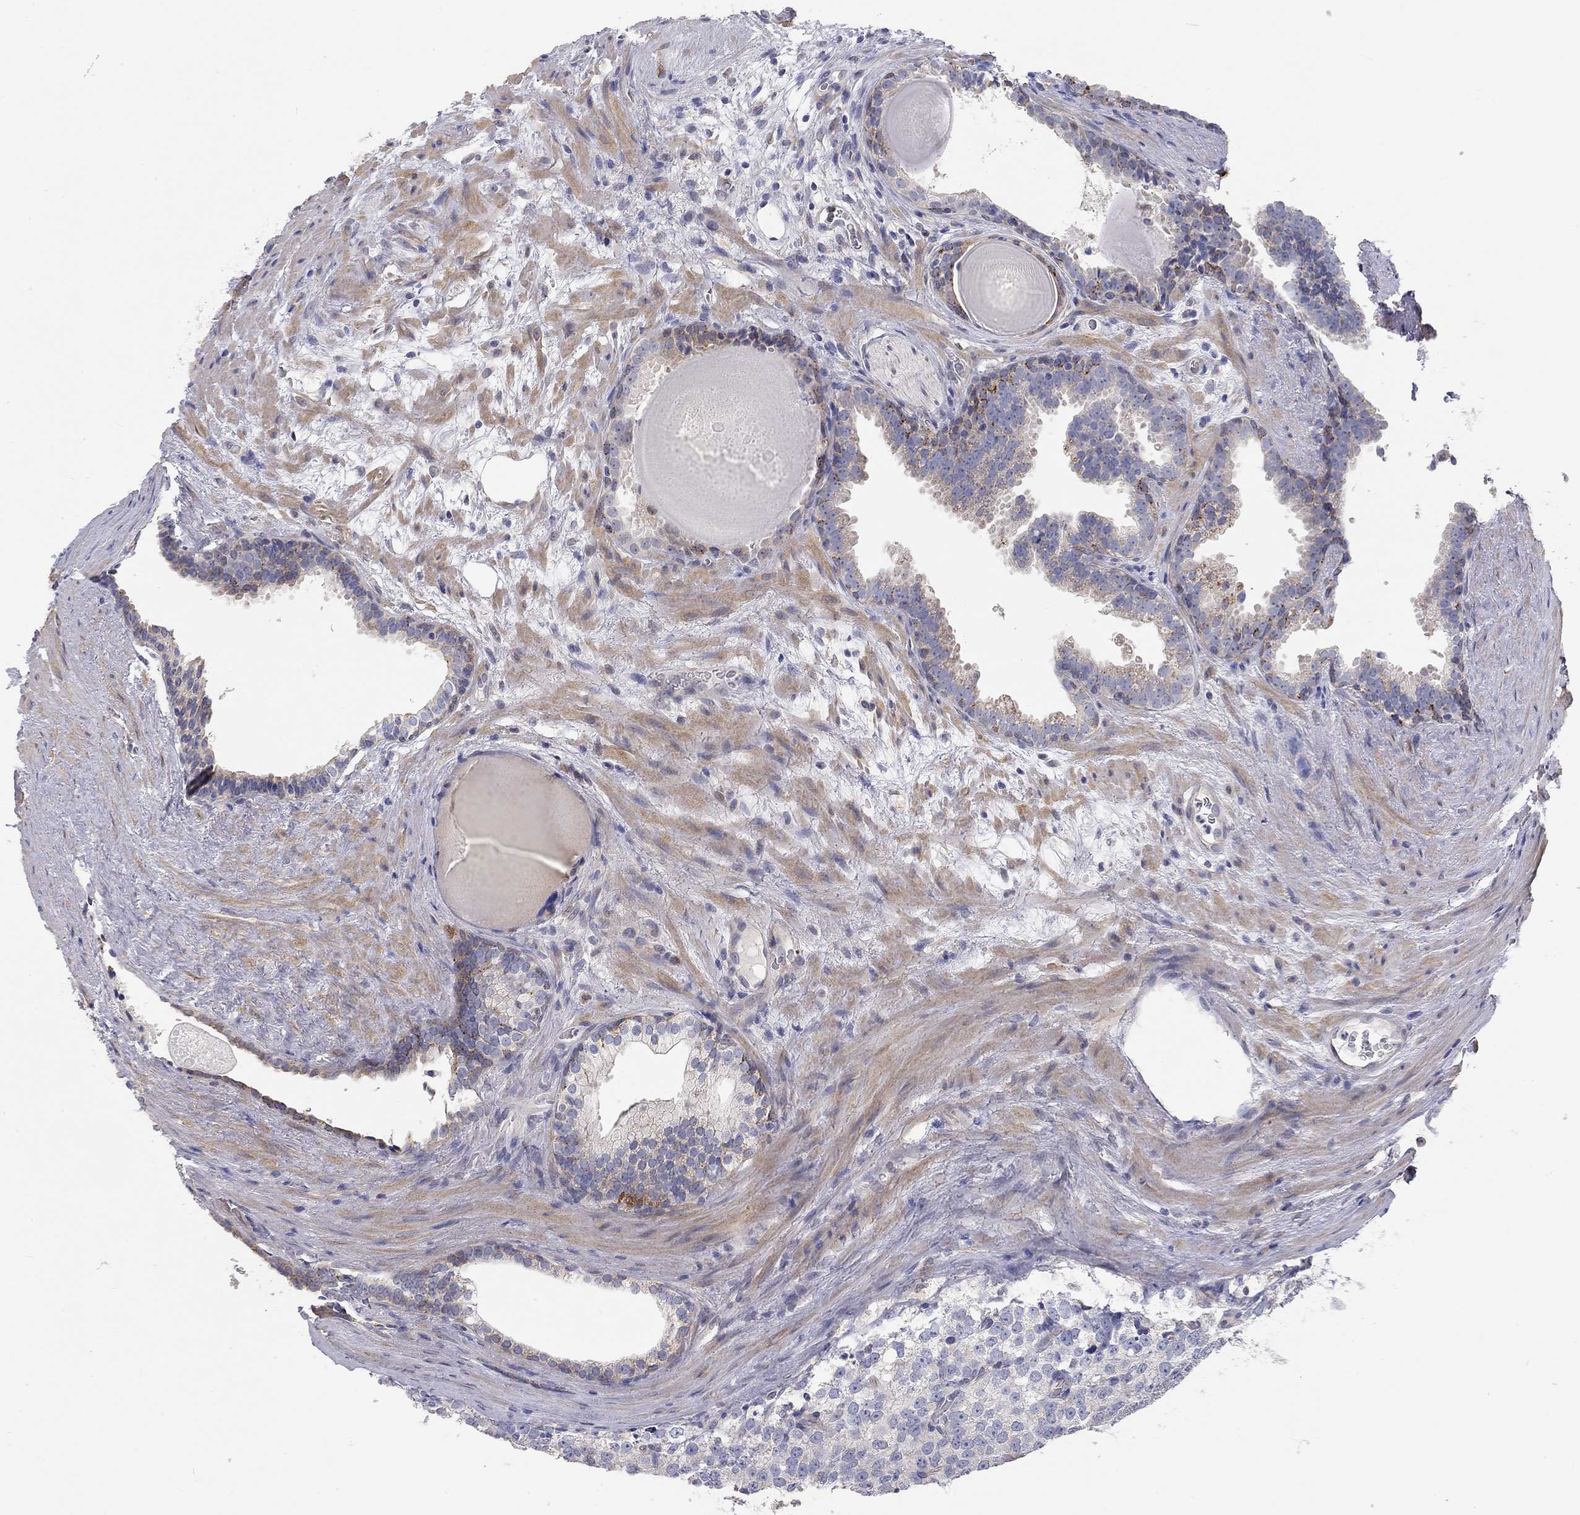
{"staining": {"intensity": "negative", "quantity": "none", "location": "none"}, "tissue": "prostate cancer", "cell_type": "Tumor cells", "image_type": "cancer", "snomed": [{"axis": "morphology", "description": "Adenocarcinoma, High grade"}, {"axis": "topography", "description": "Prostate and seminal vesicle, NOS"}], "caption": "Immunohistochemistry (IHC) histopathology image of human prostate cancer stained for a protein (brown), which reveals no staining in tumor cells.", "gene": "PAPSS2", "patient": {"sex": "male", "age": 62}}